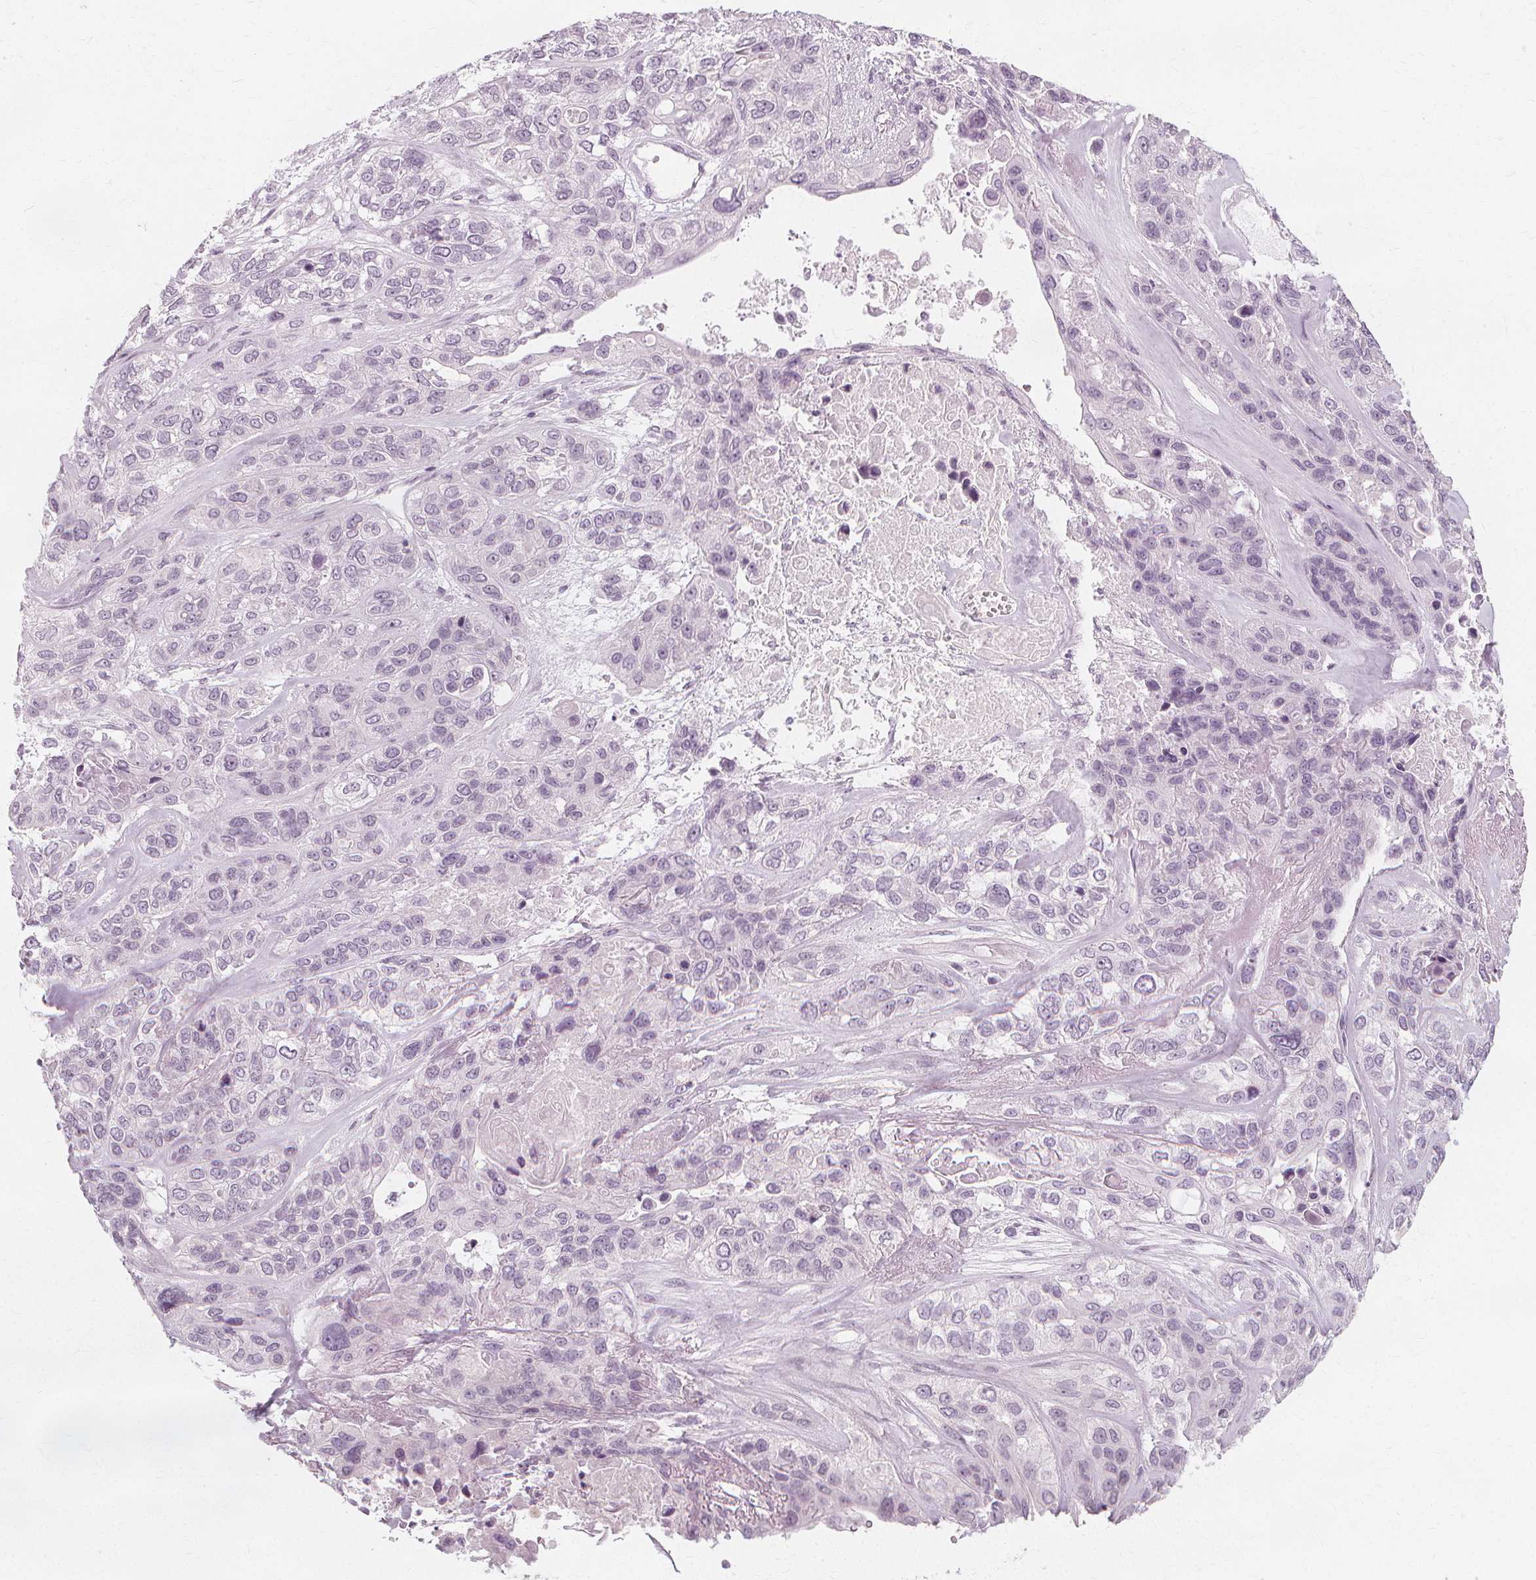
{"staining": {"intensity": "negative", "quantity": "none", "location": "none"}, "tissue": "lung cancer", "cell_type": "Tumor cells", "image_type": "cancer", "snomed": [{"axis": "morphology", "description": "Squamous cell carcinoma, NOS"}, {"axis": "topography", "description": "Lung"}], "caption": "Lung cancer was stained to show a protein in brown. There is no significant expression in tumor cells.", "gene": "NXPE1", "patient": {"sex": "female", "age": 70}}